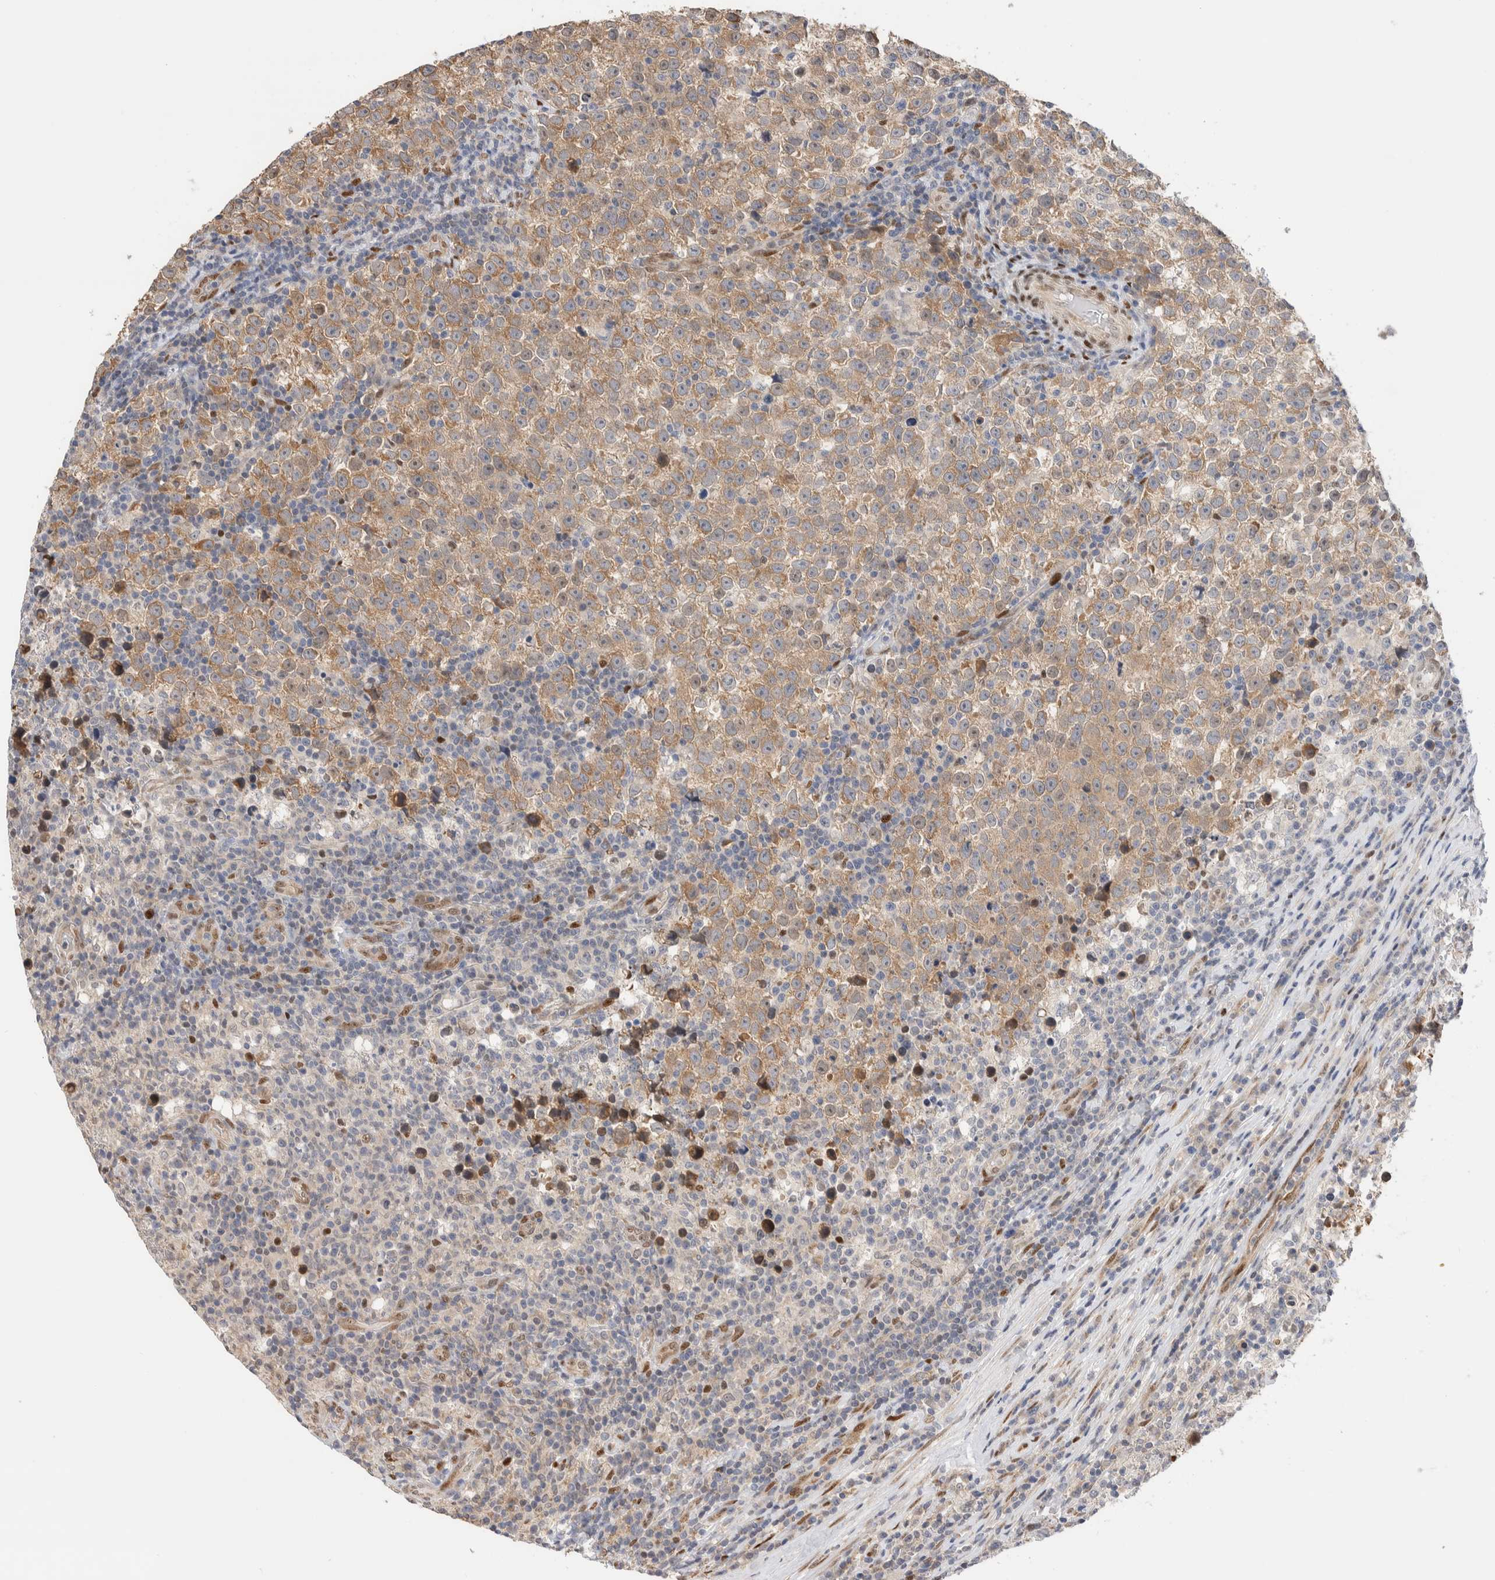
{"staining": {"intensity": "weak", "quantity": ">75%", "location": "cytoplasmic/membranous"}, "tissue": "testis cancer", "cell_type": "Tumor cells", "image_type": "cancer", "snomed": [{"axis": "morphology", "description": "Normal tissue, NOS"}, {"axis": "morphology", "description": "Seminoma, NOS"}, {"axis": "topography", "description": "Testis"}], "caption": "Protein staining exhibits weak cytoplasmic/membranous staining in about >75% of tumor cells in testis cancer. (DAB = brown stain, brightfield microscopy at high magnification).", "gene": "NSMAF", "patient": {"sex": "male", "age": 43}}